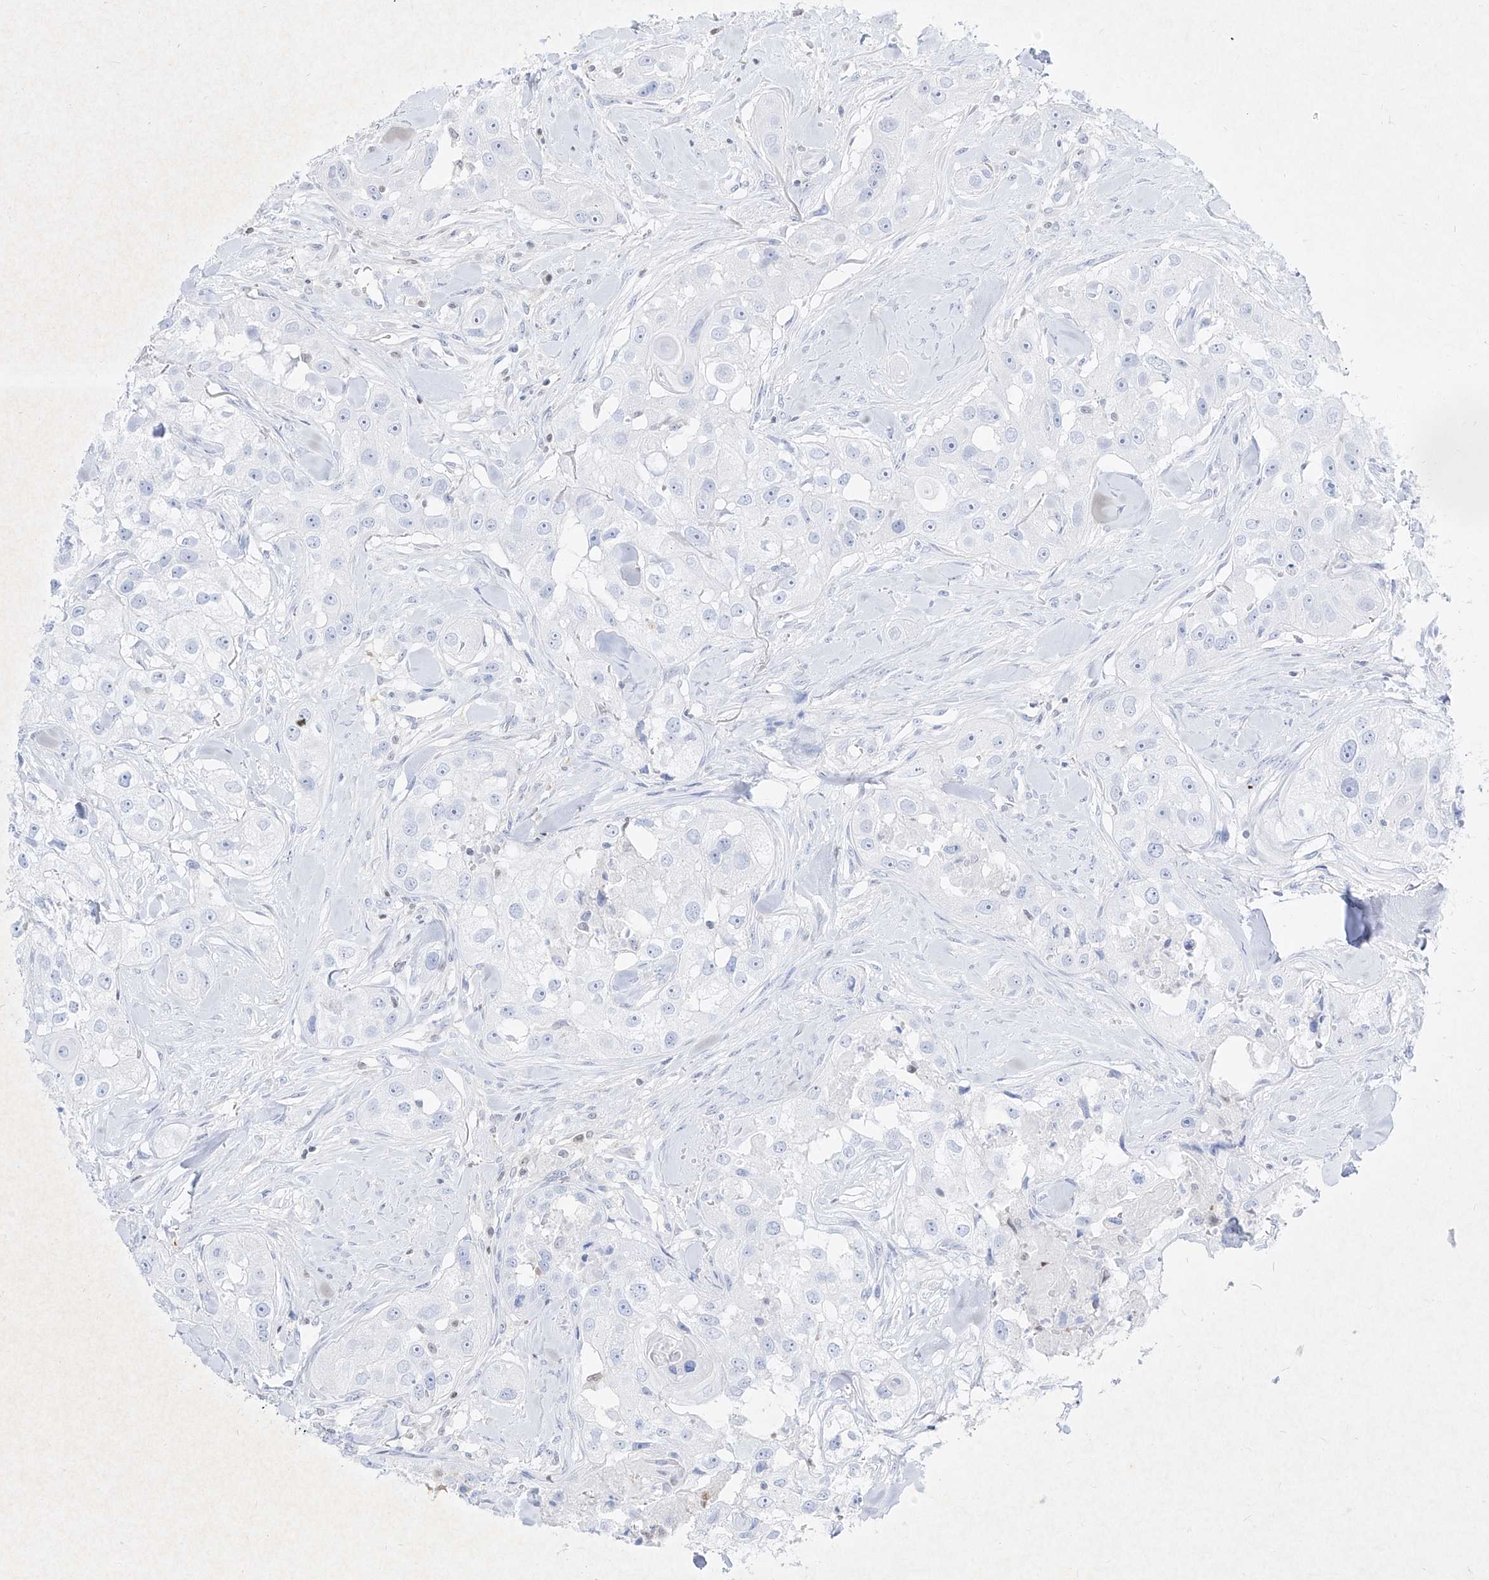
{"staining": {"intensity": "negative", "quantity": "none", "location": "none"}, "tissue": "head and neck cancer", "cell_type": "Tumor cells", "image_type": "cancer", "snomed": [{"axis": "morphology", "description": "Normal tissue, NOS"}, {"axis": "morphology", "description": "Squamous cell carcinoma, NOS"}, {"axis": "topography", "description": "Skeletal muscle"}, {"axis": "topography", "description": "Head-Neck"}], "caption": "Immunohistochemical staining of squamous cell carcinoma (head and neck) reveals no significant positivity in tumor cells. (Brightfield microscopy of DAB (3,3'-diaminobenzidine) immunohistochemistry at high magnification).", "gene": "PSMB10", "patient": {"sex": "male", "age": 51}}